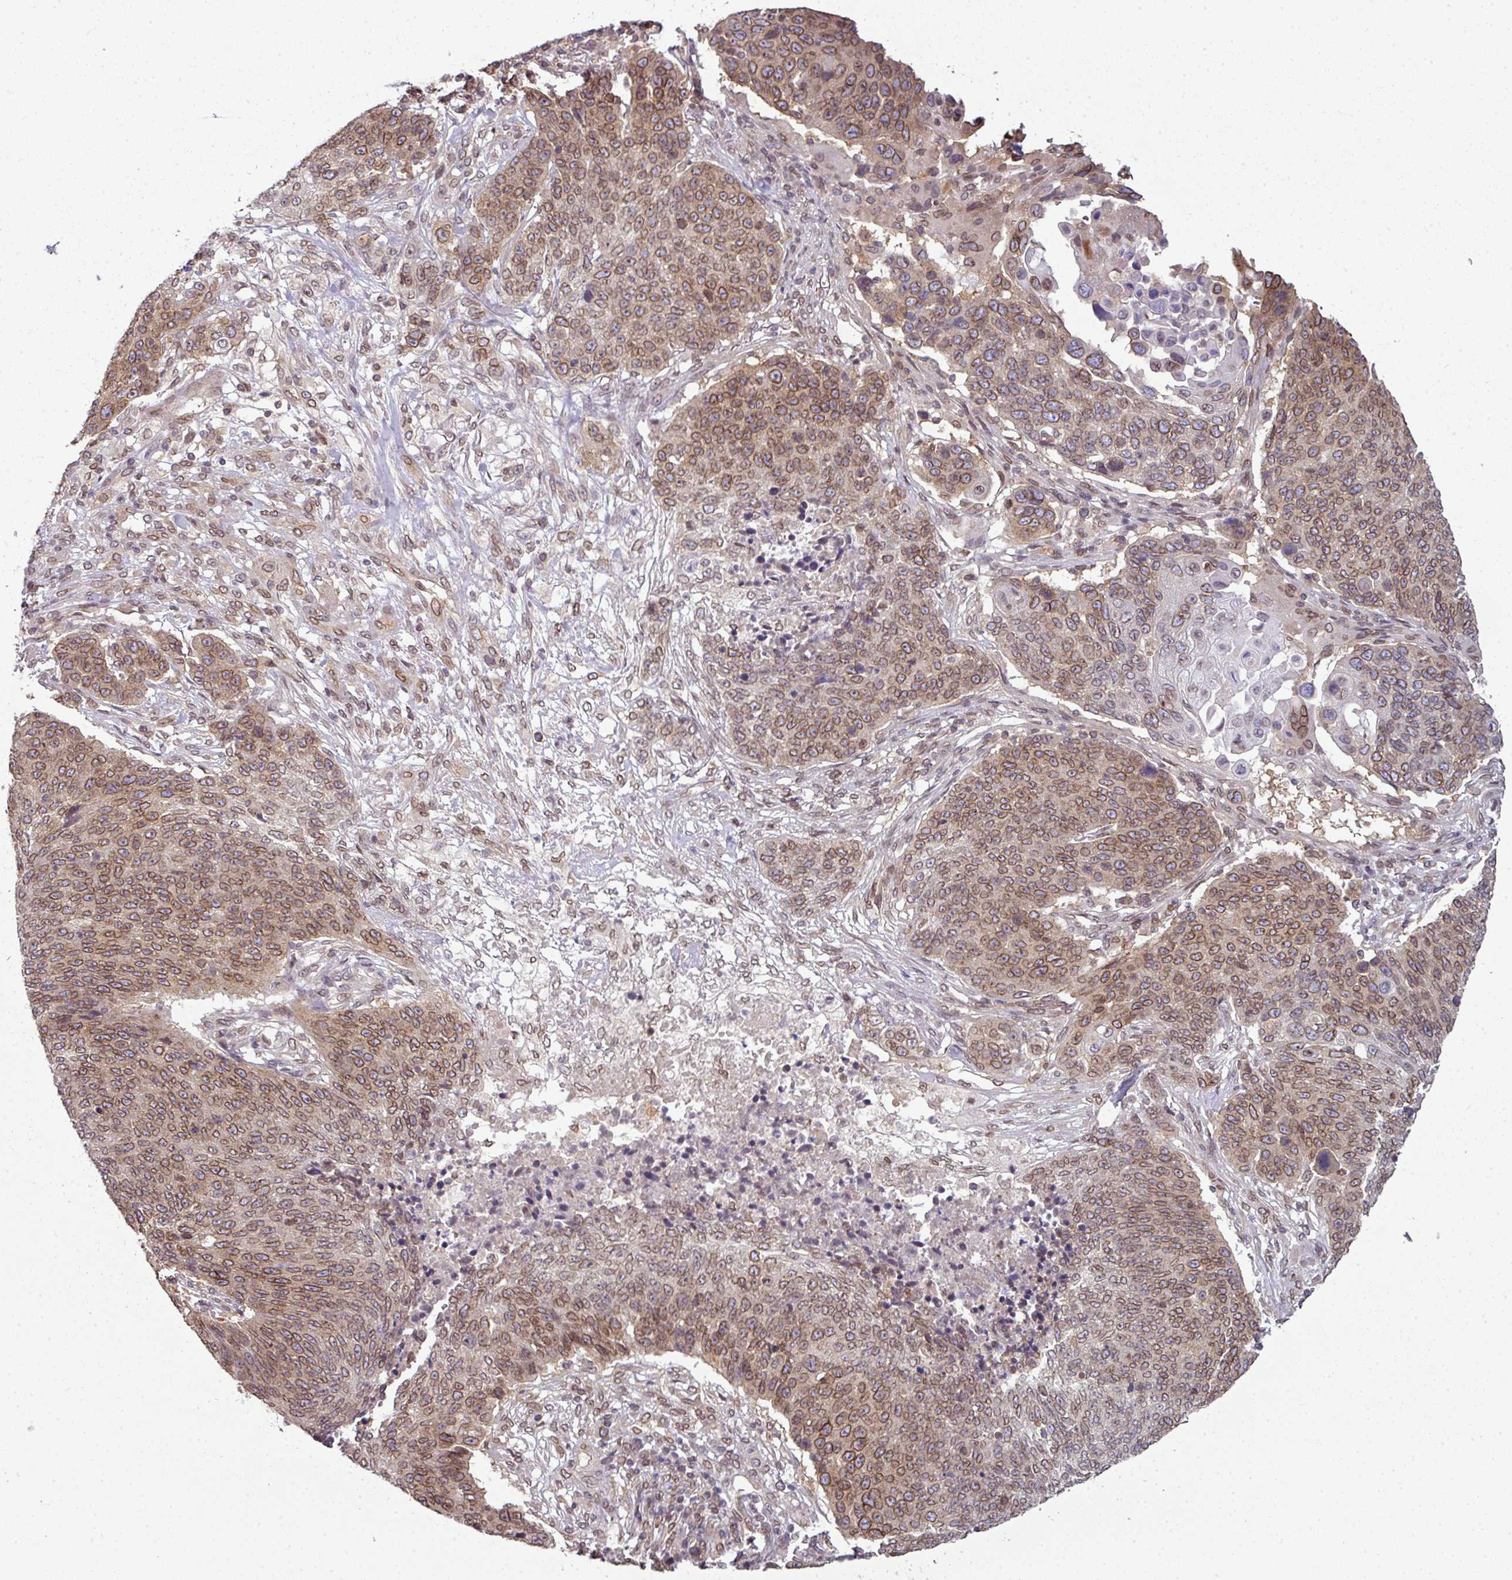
{"staining": {"intensity": "moderate", "quantity": ">75%", "location": "cytoplasmic/membranous,nuclear"}, "tissue": "lung cancer", "cell_type": "Tumor cells", "image_type": "cancer", "snomed": [{"axis": "morphology", "description": "Normal tissue, NOS"}, {"axis": "morphology", "description": "Squamous cell carcinoma, NOS"}, {"axis": "topography", "description": "Lymph node"}, {"axis": "topography", "description": "Lung"}], "caption": "A histopathology image of human squamous cell carcinoma (lung) stained for a protein exhibits moderate cytoplasmic/membranous and nuclear brown staining in tumor cells. The protein of interest is shown in brown color, while the nuclei are stained blue.", "gene": "RANGAP1", "patient": {"sex": "male", "age": 66}}